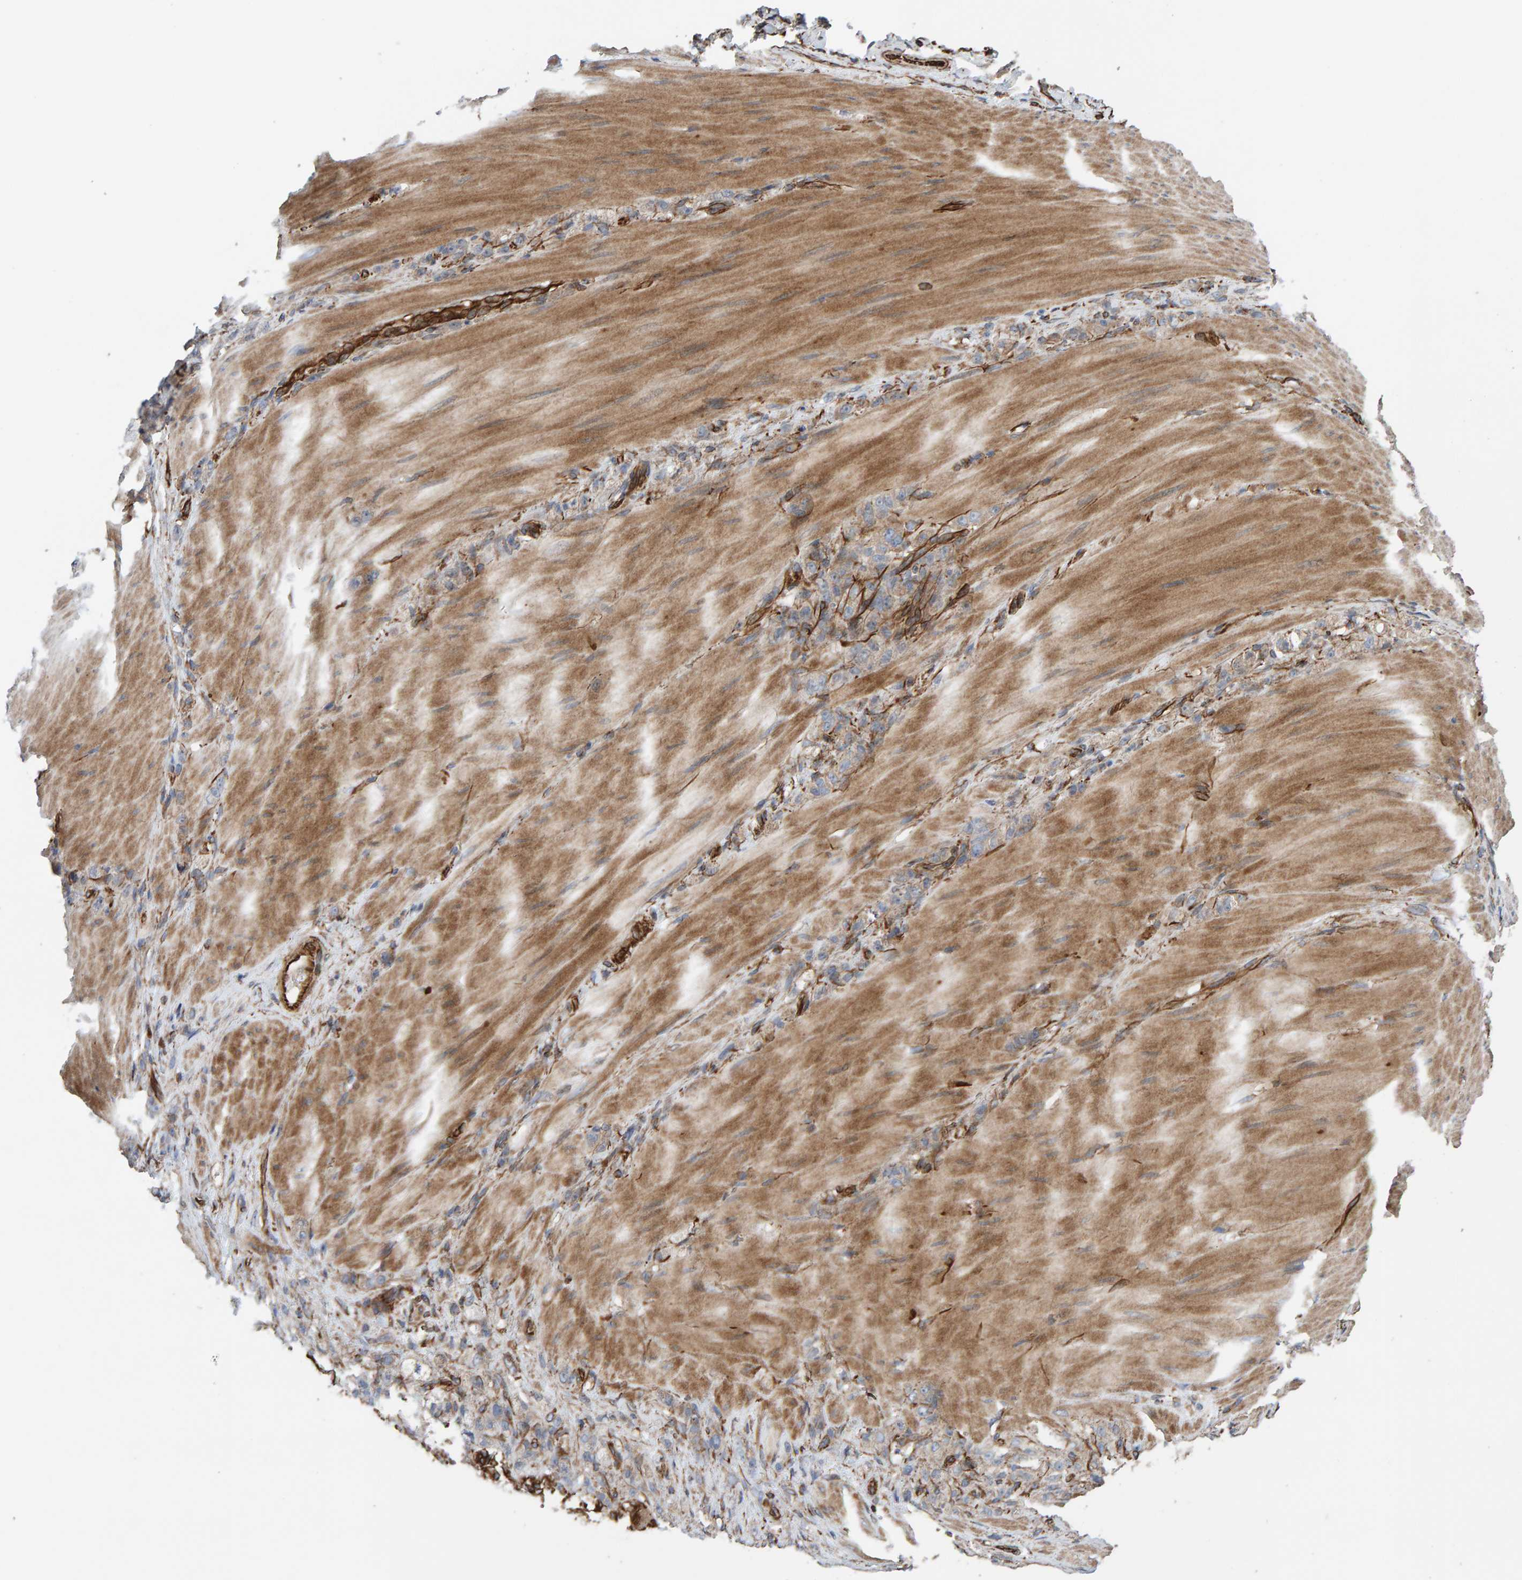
{"staining": {"intensity": "negative", "quantity": "none", "location": "none"}, "tissue": "stomach cancer", "cell_type": "Tumor cells", "image_type": "cancer", "snomed": [{"axis": "morphology", "description": "Normal tissue, NOS"}, {"axis": "morphology", "description": "Adenocarcinoma, NOS"}, {"axis": "topography", "description": "Stomach"}], "caption": "Tumor cells are negative for protein expression in human stomach cancer (adenocarcinoma).", "gene": "ZNF347", "patient": {"sex": "male", "age": 82}}